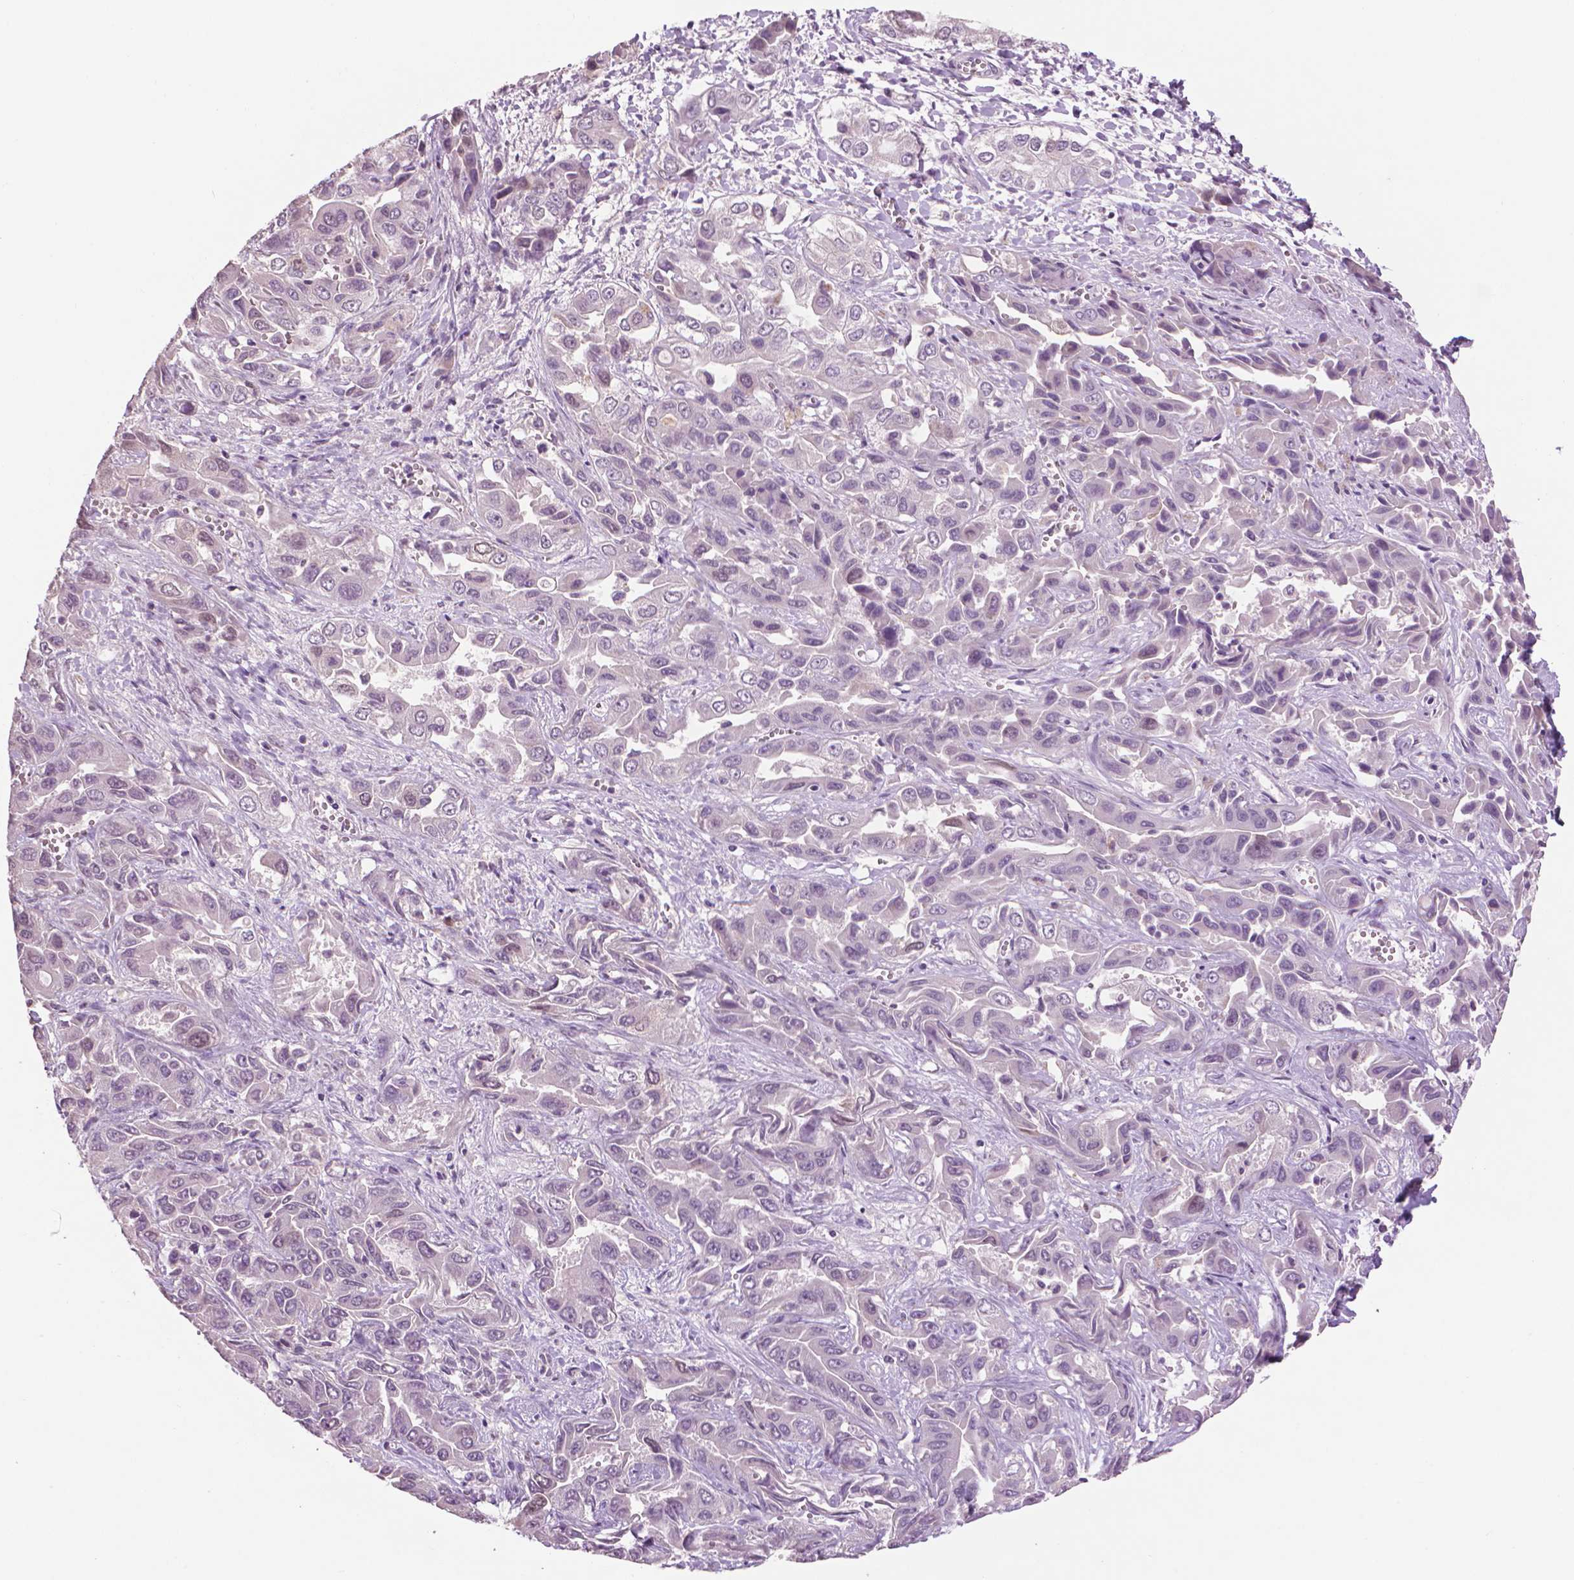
{"staining": {"intensity": "negative", "quantity": "none", "location": "none"}, "tissue": "liver cancer", "cell_type": "Tumor cells", "image_type": "cancer", "snomed": [{"axis": "morphology", "description": "Cholangiocarcinoma"}, {"axis": "topography", "description": "Liver"}], "caption": "Liver cancer (cholangiocarcinoma) was stained to show a protein in brown. There is no significant staining in tumor cells.", "gene": "CDKN2D", "patient": {"sex": "female", "age": 52}}